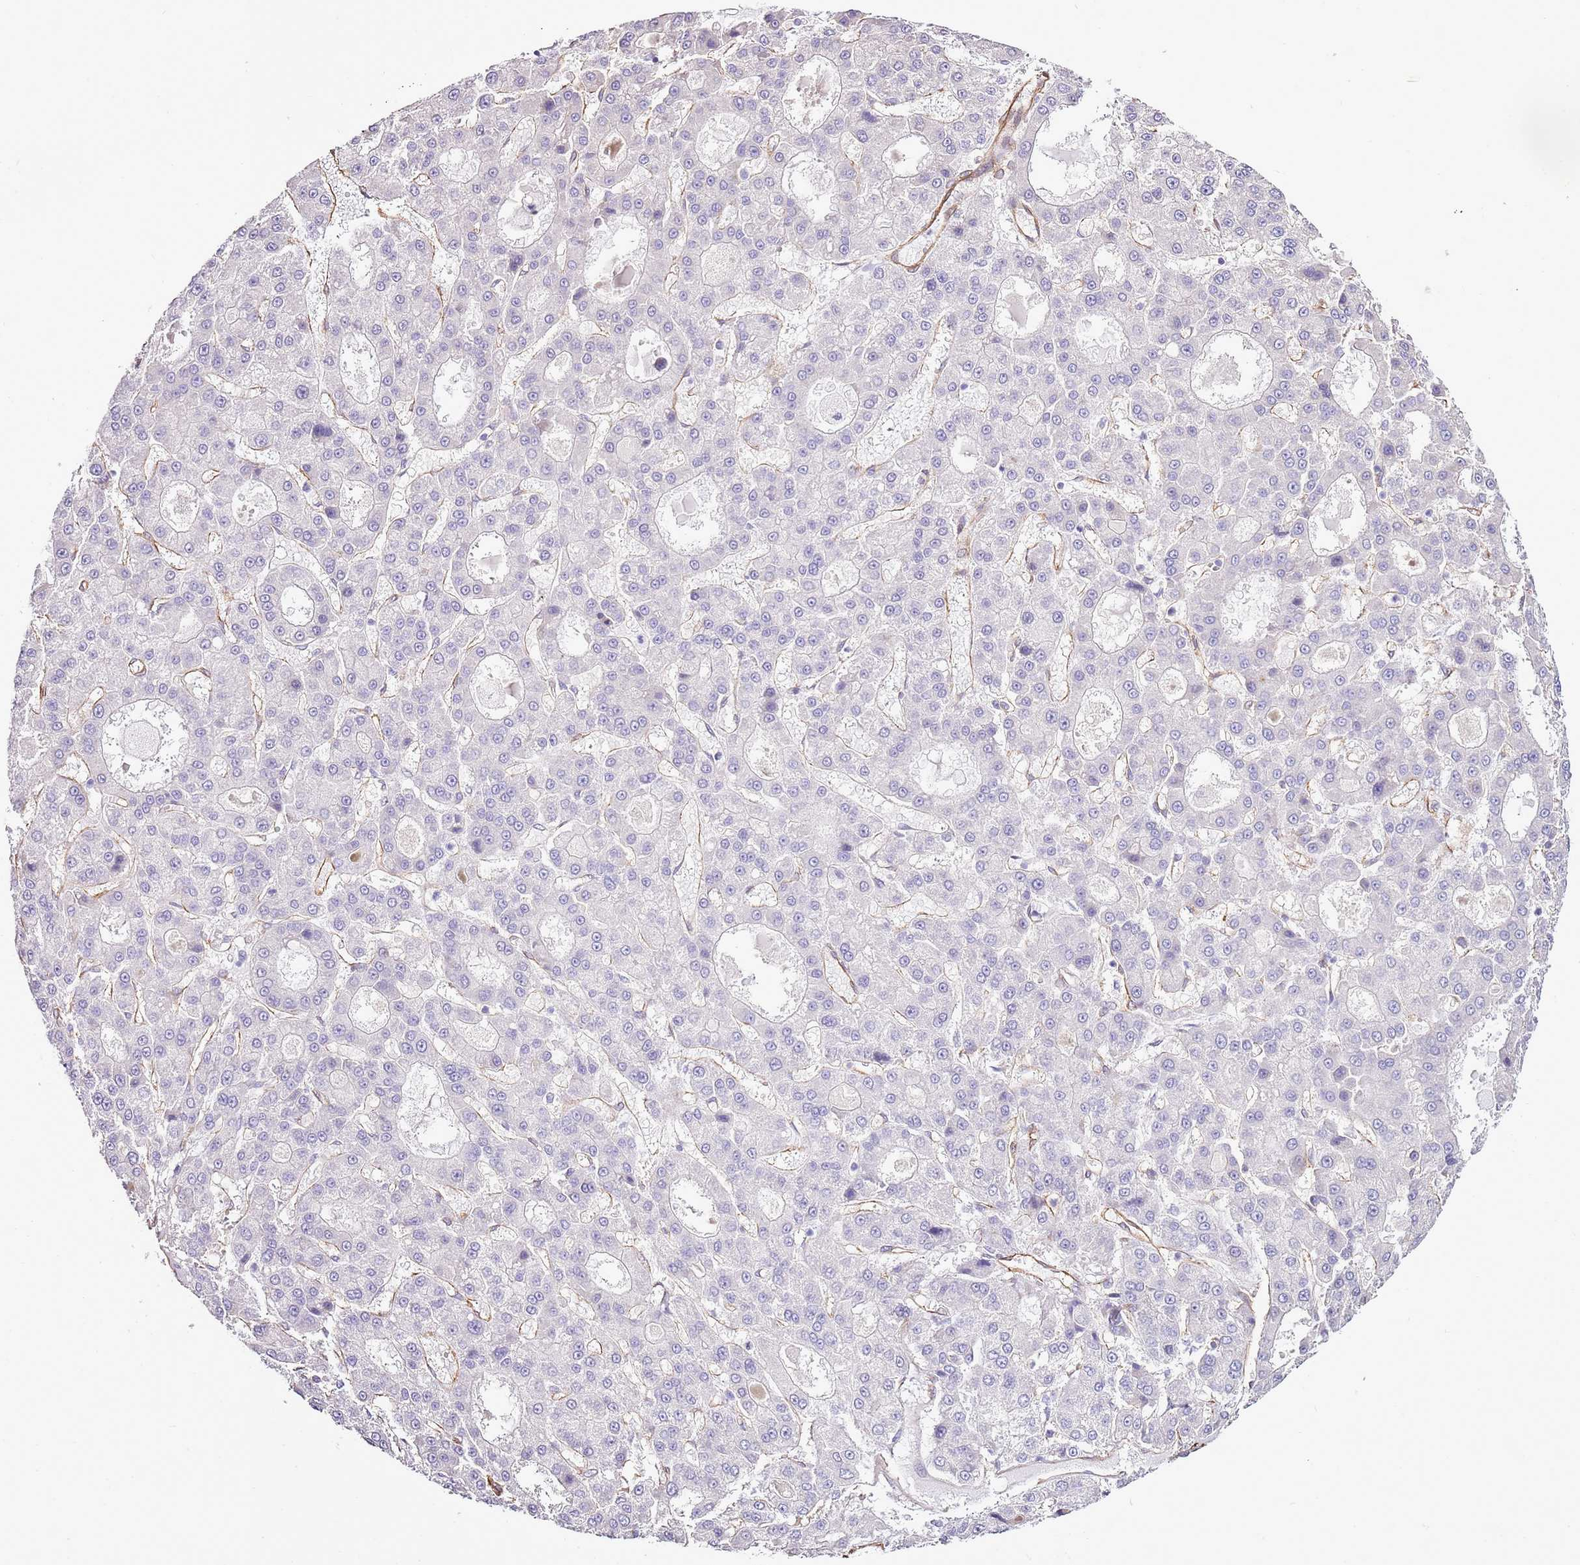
{"staining": {"intensity": "negative", "quantity": "none", "location": "none"}, "tissue": "liver cancer", "cell_type": "Tumor cells", "image_type": "cancer", "snomed": [{"axis": "morphology", "description": "Carcinoma, Hepatocellular, NOS"}, {"axis": "topography", "description": "Liver"}], "caption": "Tumor cells are negative for protein expression in human liver cancer.", "gene": "CTDSPL", "patient": {"sex": "male", "age": 70}}